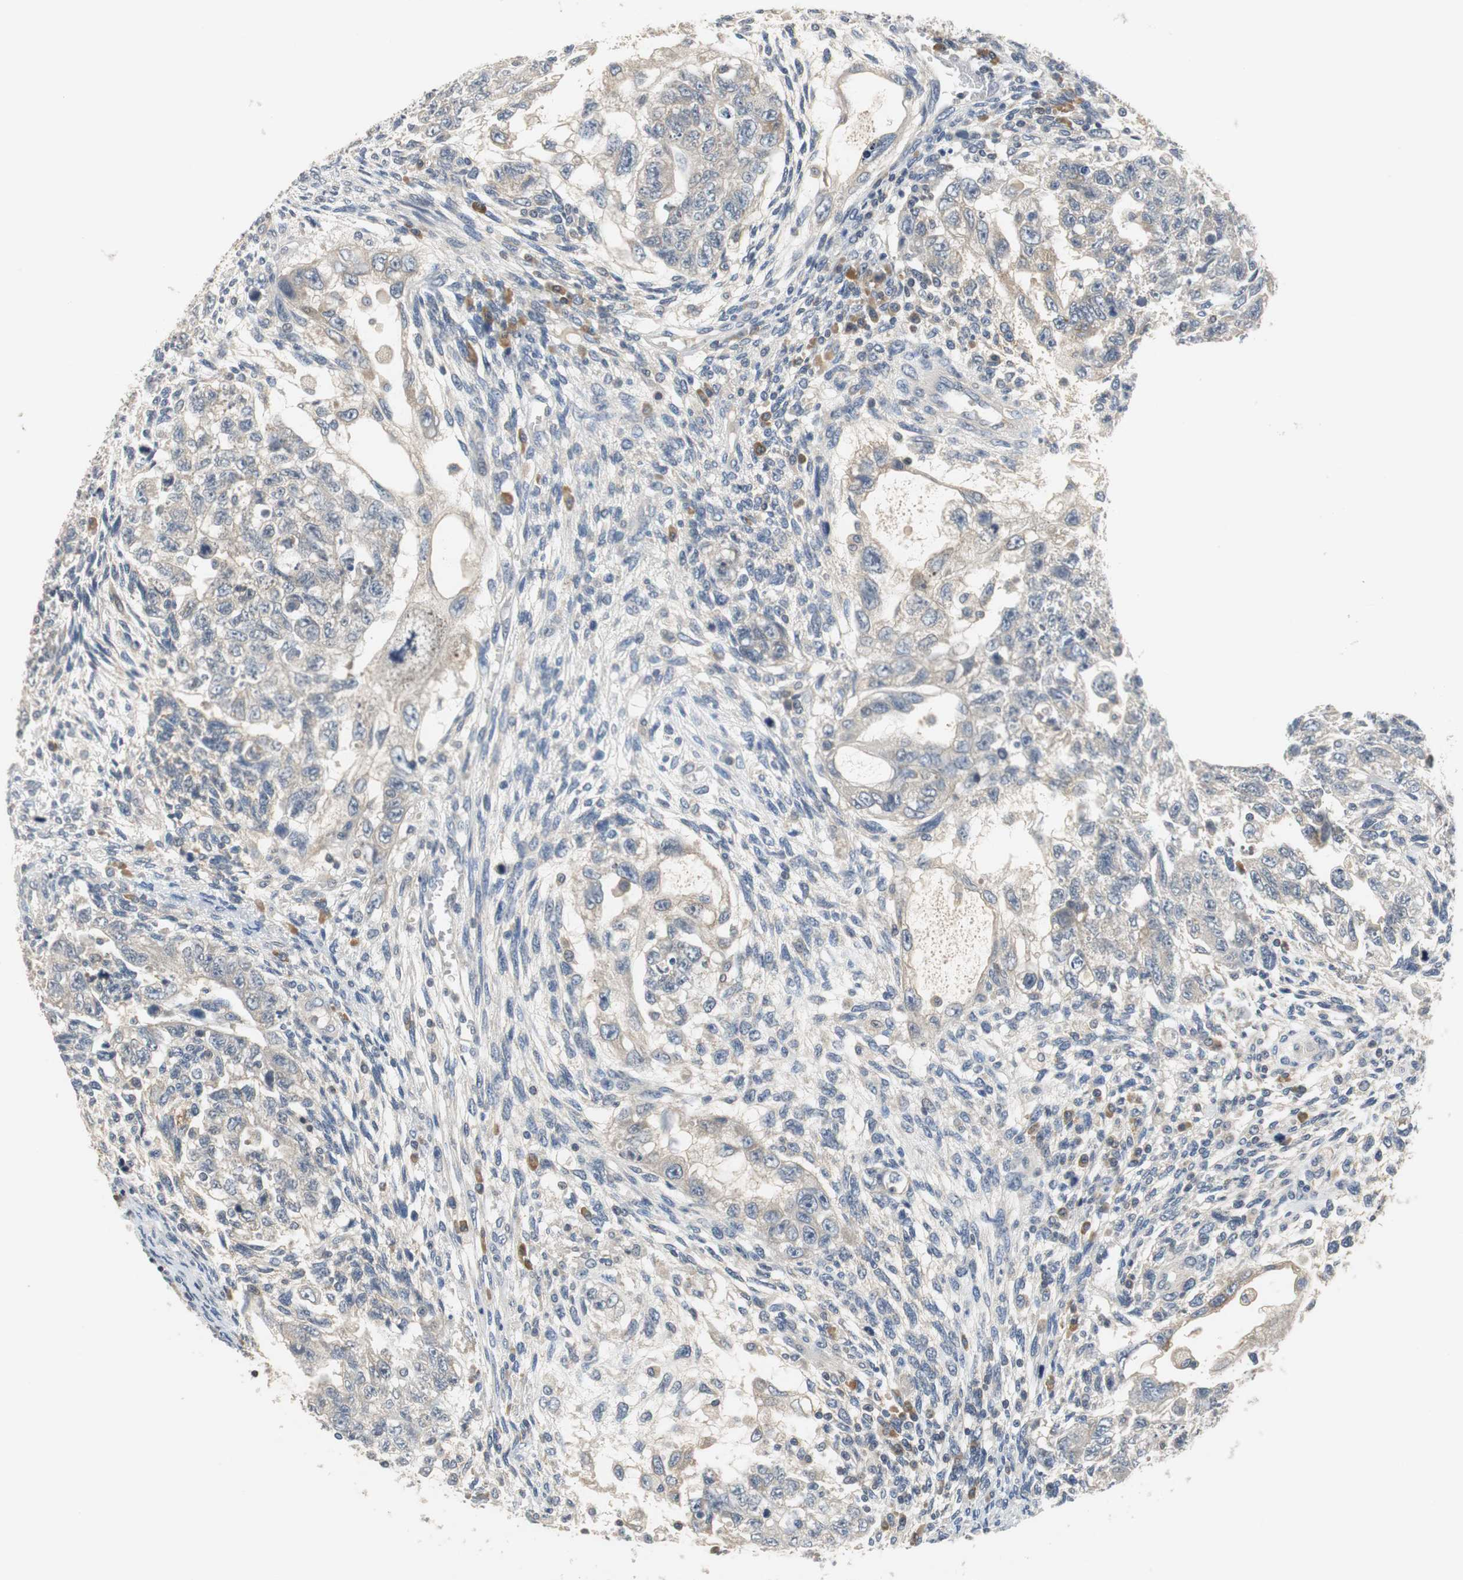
{"staining": {"intensity": "weak", "quantity": "25%-75%", "location": "cytoplasmic/membranous"}, "tissue": "testis cancer", "cell_type": "Tumor cells", "image_type": "cancer", "snomed": [{"axis": "morphology", "description": "Normal tissue, NOS"}, {"axis": "morphology", "description": "Carcinoma, Embryonal, NOS"}, {"axis": "topography", "description": "Testis"}], "caption": "Immunohistochemical staining of testis embryonal carcinoma reveals low levels of weak cytoplasmic/membranous expression in about 25%-75% of tumor cells.", "gene": "GLCCI1", "patient": {"sex": "male", "age": 36}}